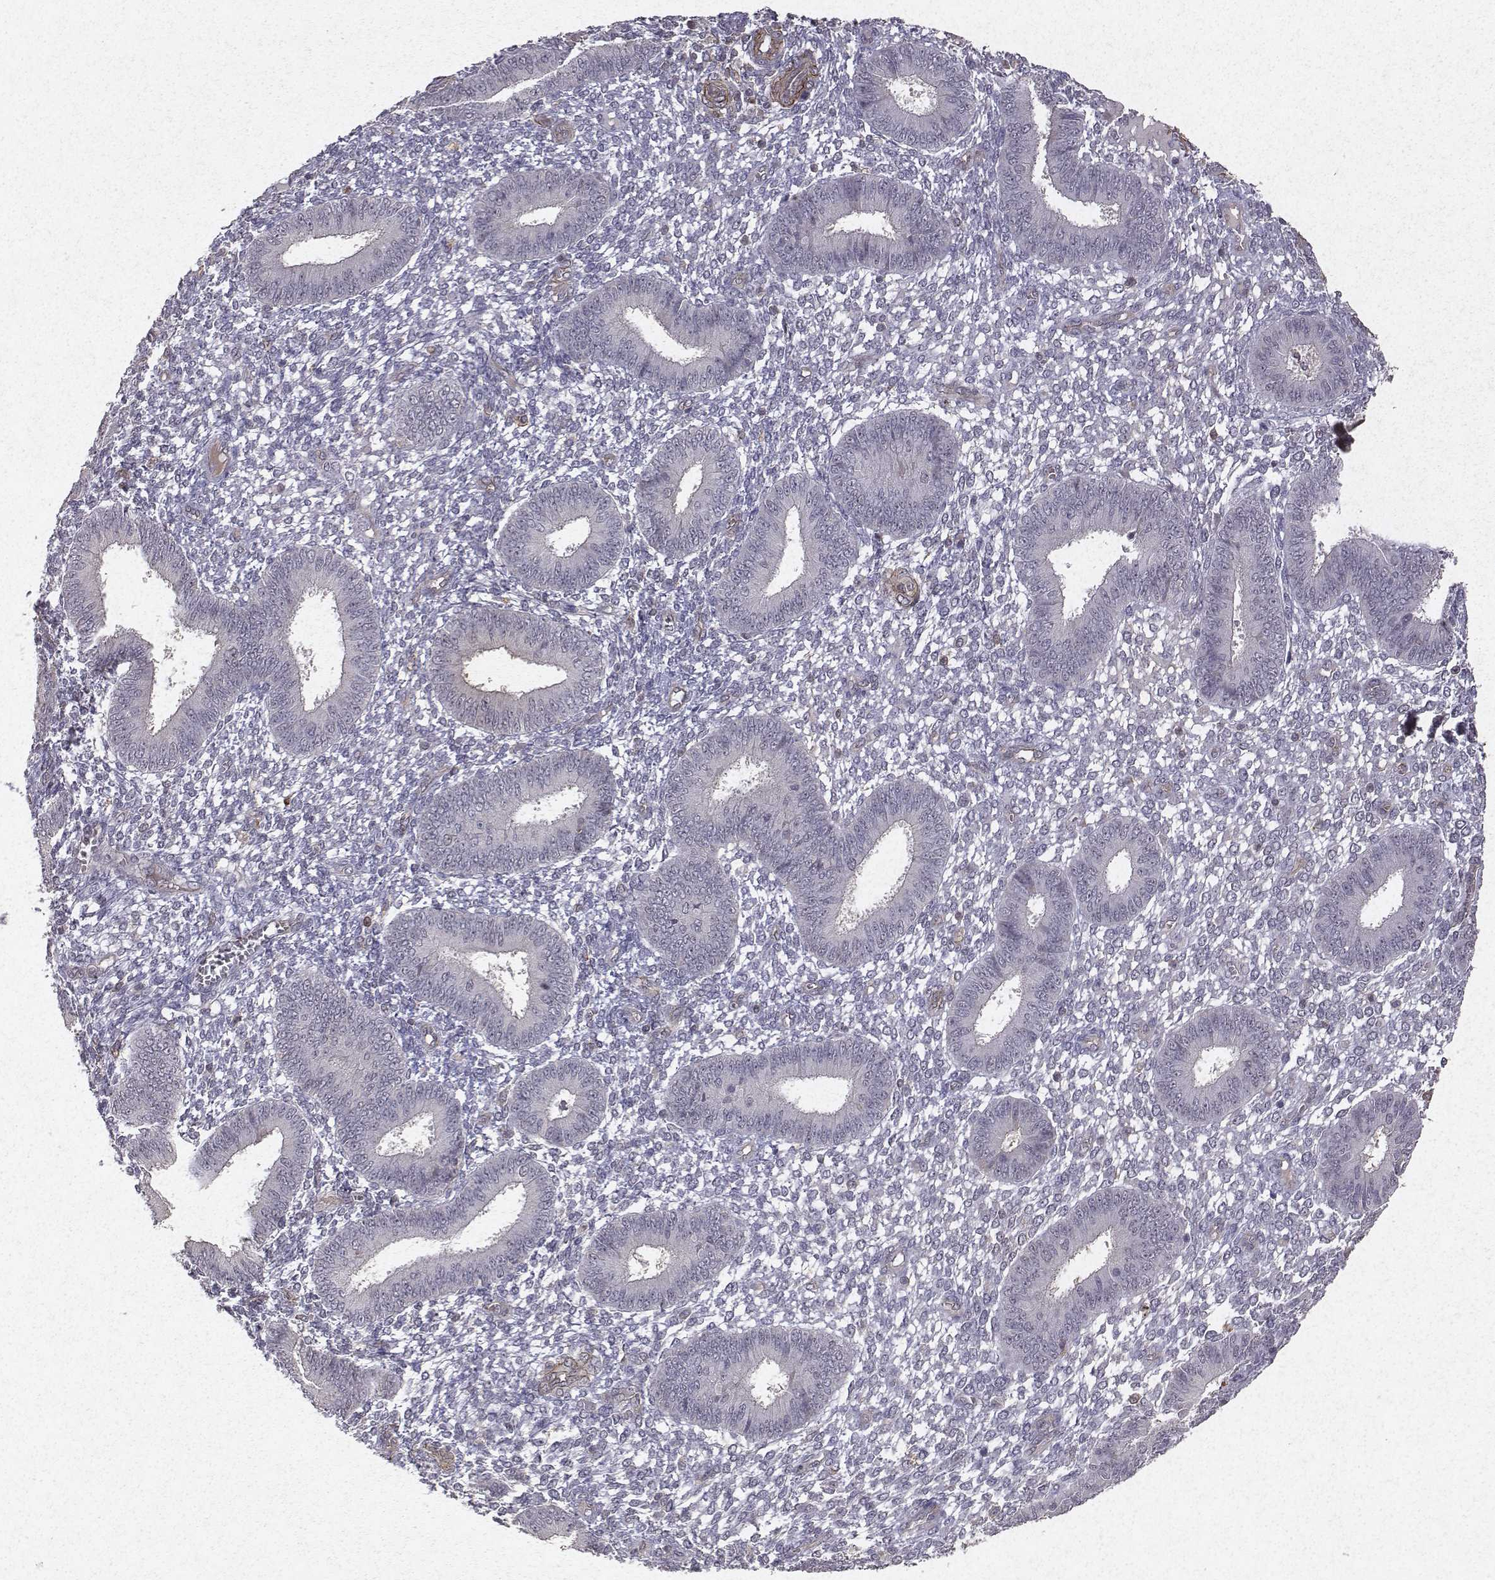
{"staining": {"intensity": "negative", "quantity": "none", "location": "none"}, "tissue": "endometrium", "cell_type": "Cells in endometrial stroma", "image_type": "normal", "snomed": [{"axis": "morphology", "description": "Normal tissue, NOS"}, {"axis": "topography", "description": "Endometrium"}], "caption": "IHC of benign endometrium demonstrates no staining in cells in endometrial stroma.", "gene": "PTPRG", "patient": {"sex": "female", "age": 42}}